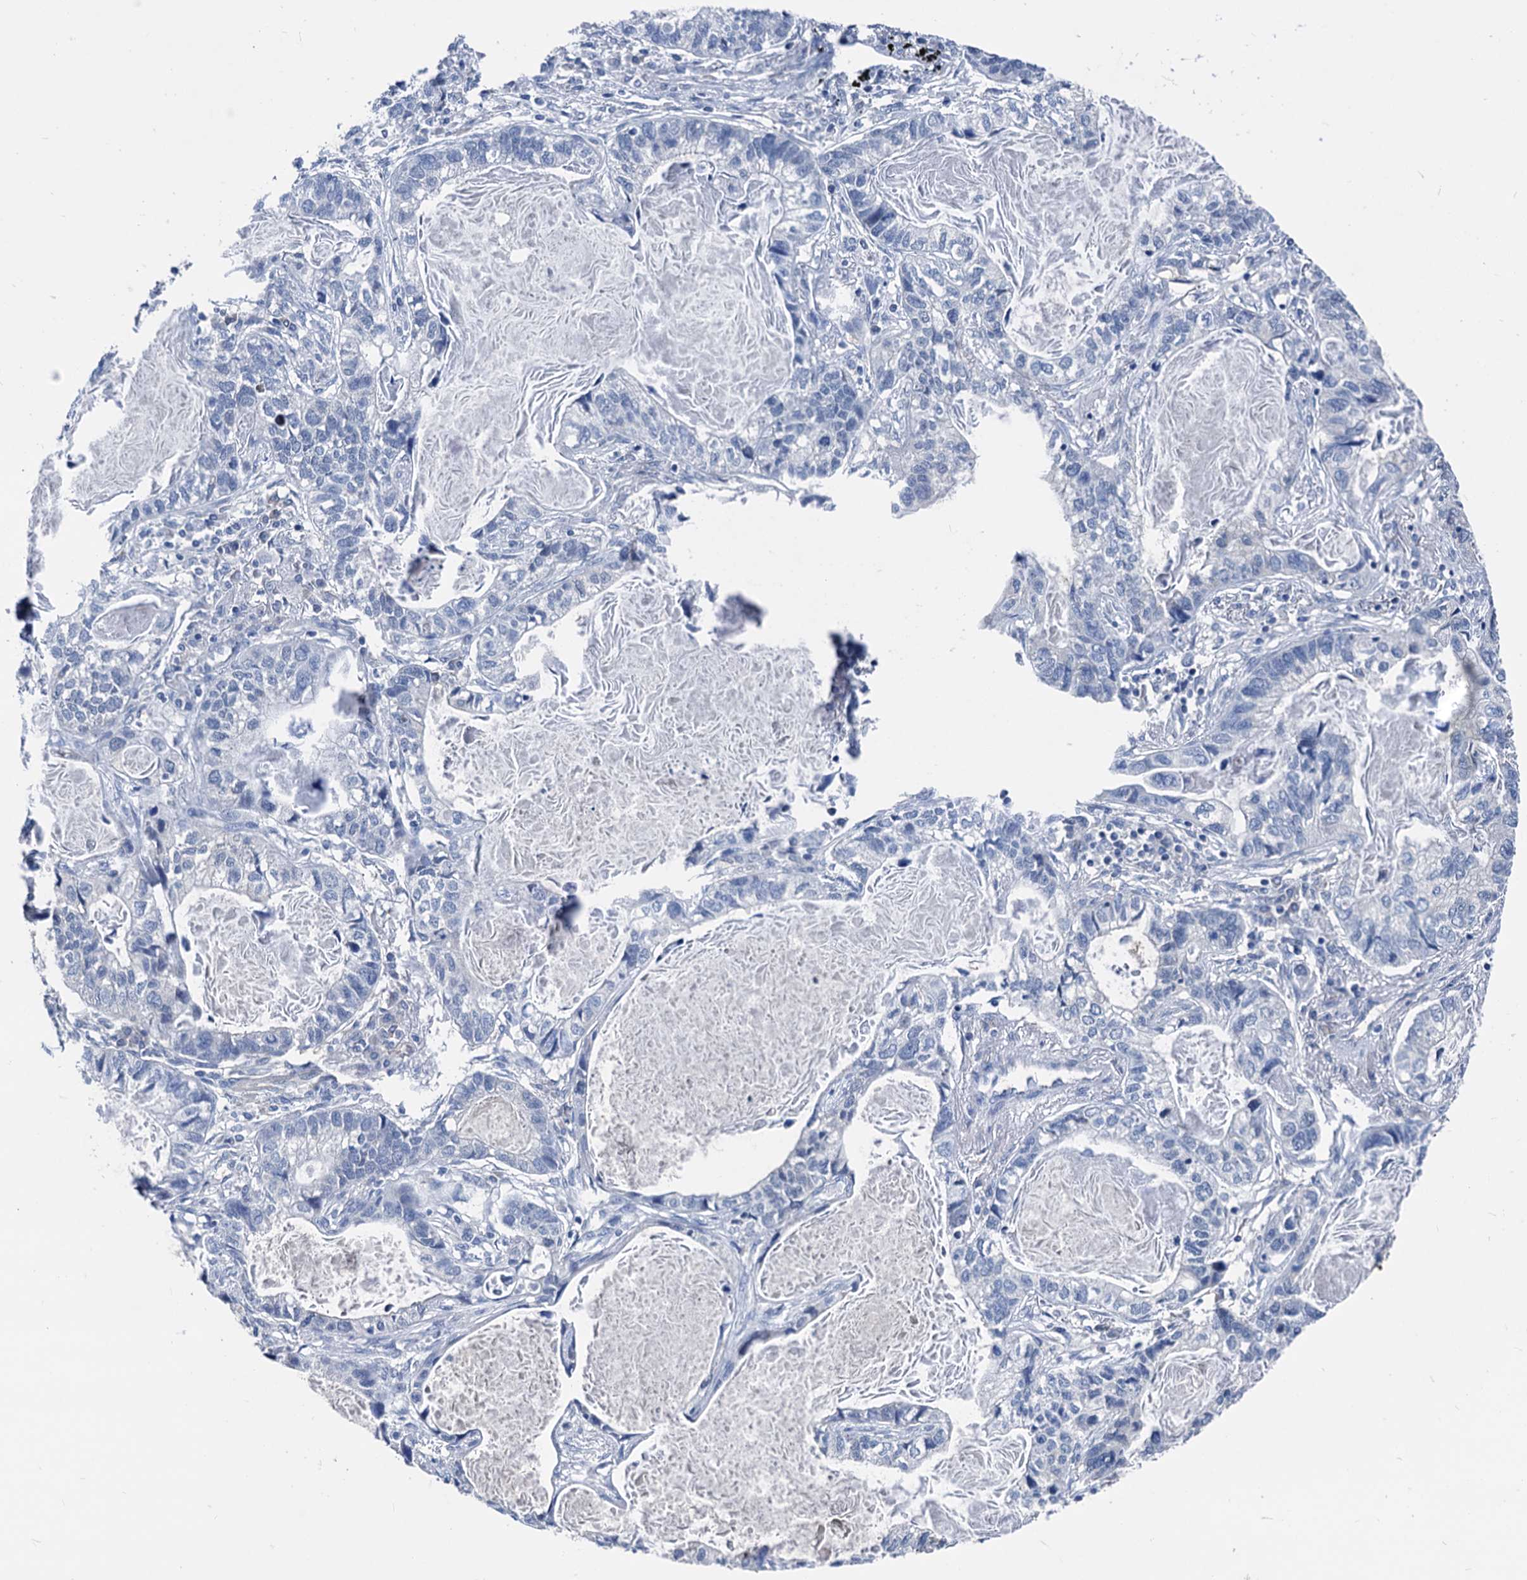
{"staining": {"intensity": "negative", "quantity": "none", "location": "none"}, "tissue": "lung cancer", "cell_type": "Tumor cells", "image_type": "cancer", "snomed": [{"axis": "morphology", "description": "Adenocarcinoma, NOS"}, {"axis": "topography", "description": "Lung"}], "caption": "IHC micrograph of human lung cancer stained for a protein (brown), which exhibits no positivity in tumor cells.", "gene": "GLO1", "patient": {"sex": "male", "age": 67}}